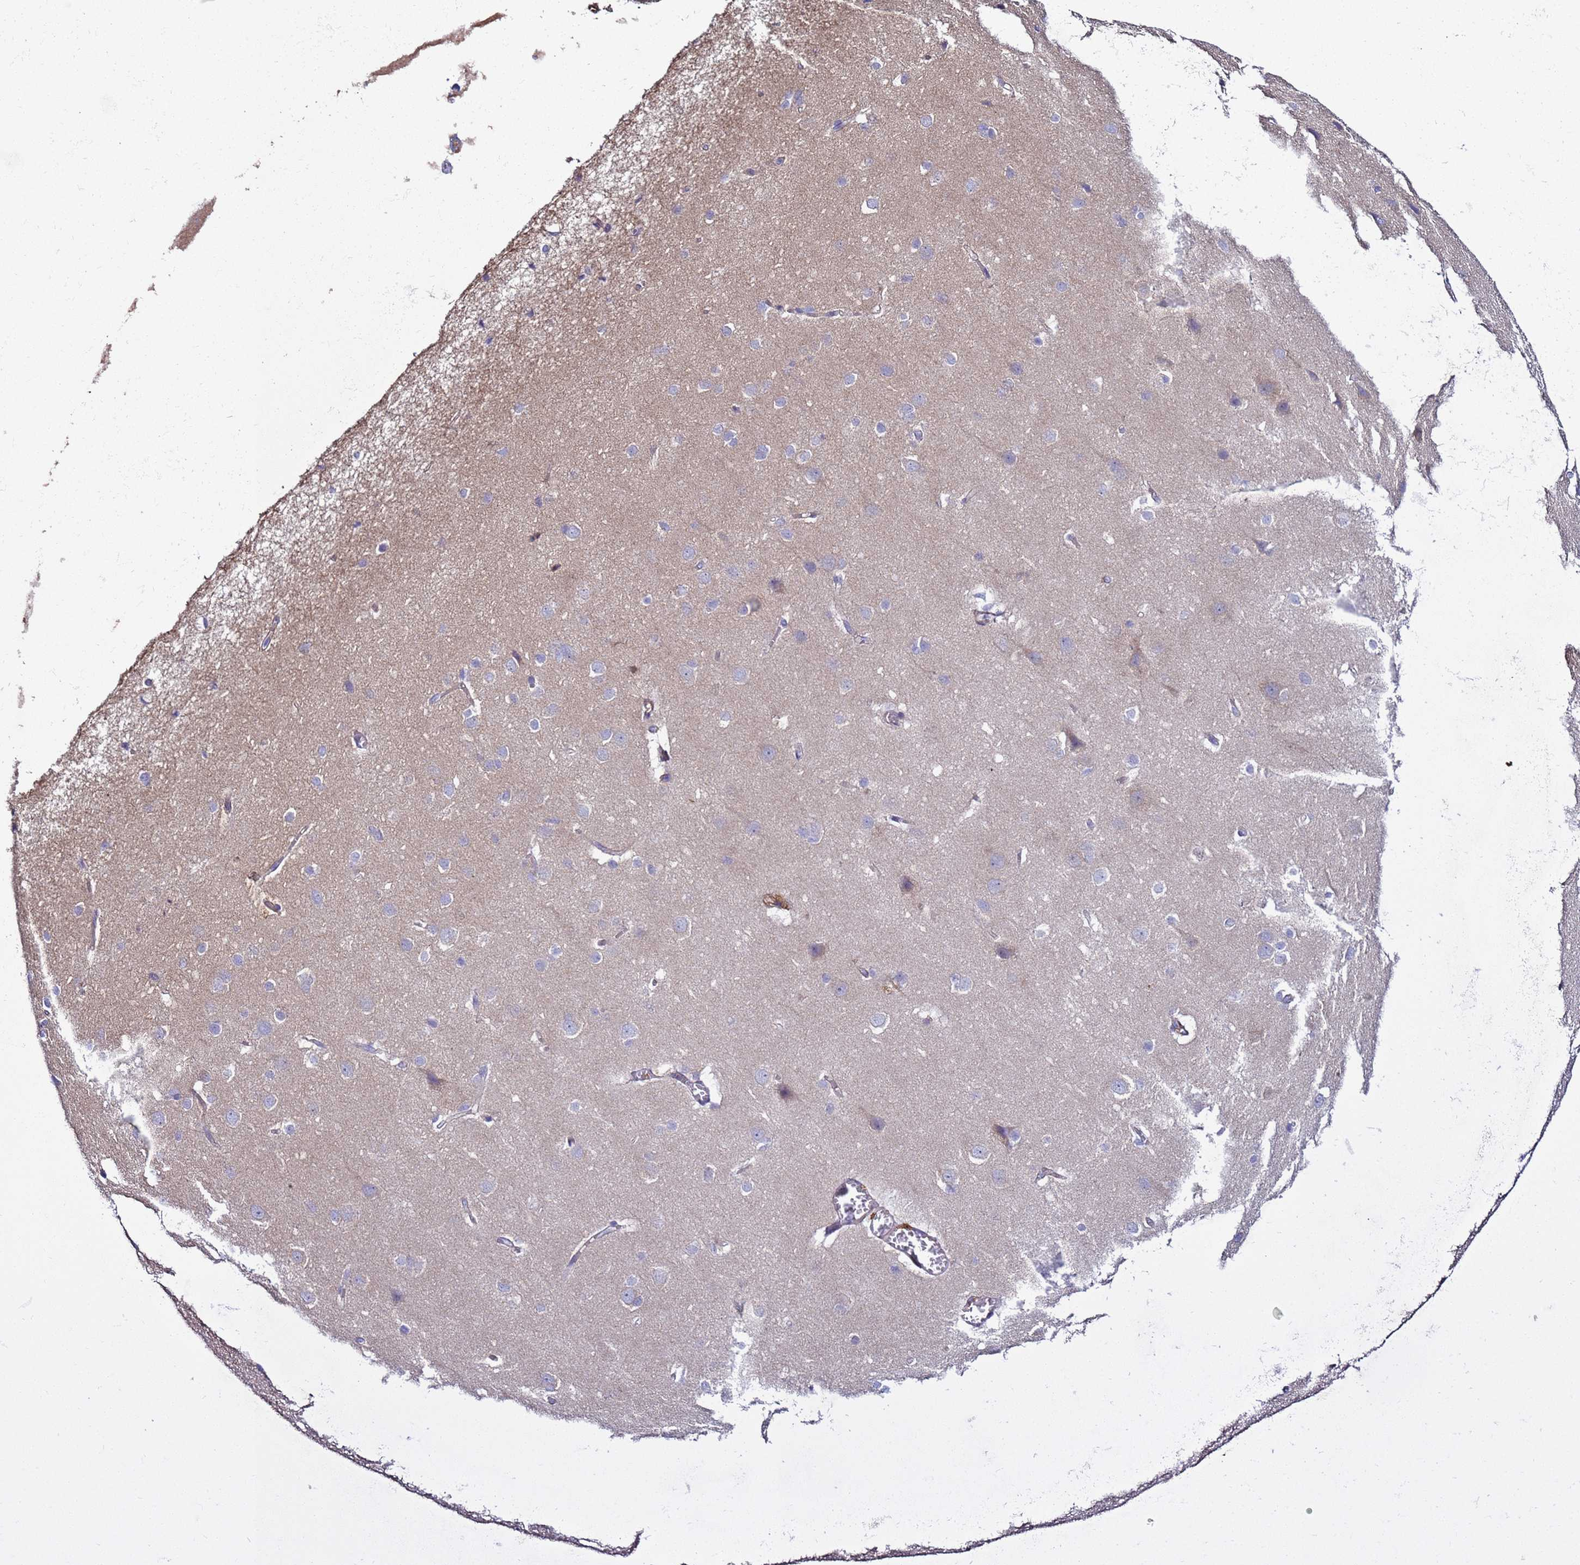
{"staining": {"intensity": "weak", "quantity": ">75%", "location": "cytoplasmic/membranous"}, "tissue": "cerebral cortex", "cell_type": "Endothelial cells", "image_type": "normal", "snomed": [{"axis": "morphology", "description": "Normal tissue, NOS"}, {"axis": "topography", "description": "Cerebral cortex"}], "caption": "DAB immunohistochemical staining of benign human cerebral cortex demonstrates weak cytoplasmic/membranous protein positivity in about >75% of endothelial cells. The protein of interest is stained brown, and the nuclei are stained in blue (DAB IHC with brightfield microscopy, high magnification).", "gene": "RABL2A", "patient": {"sex": "male", "age": 37}}